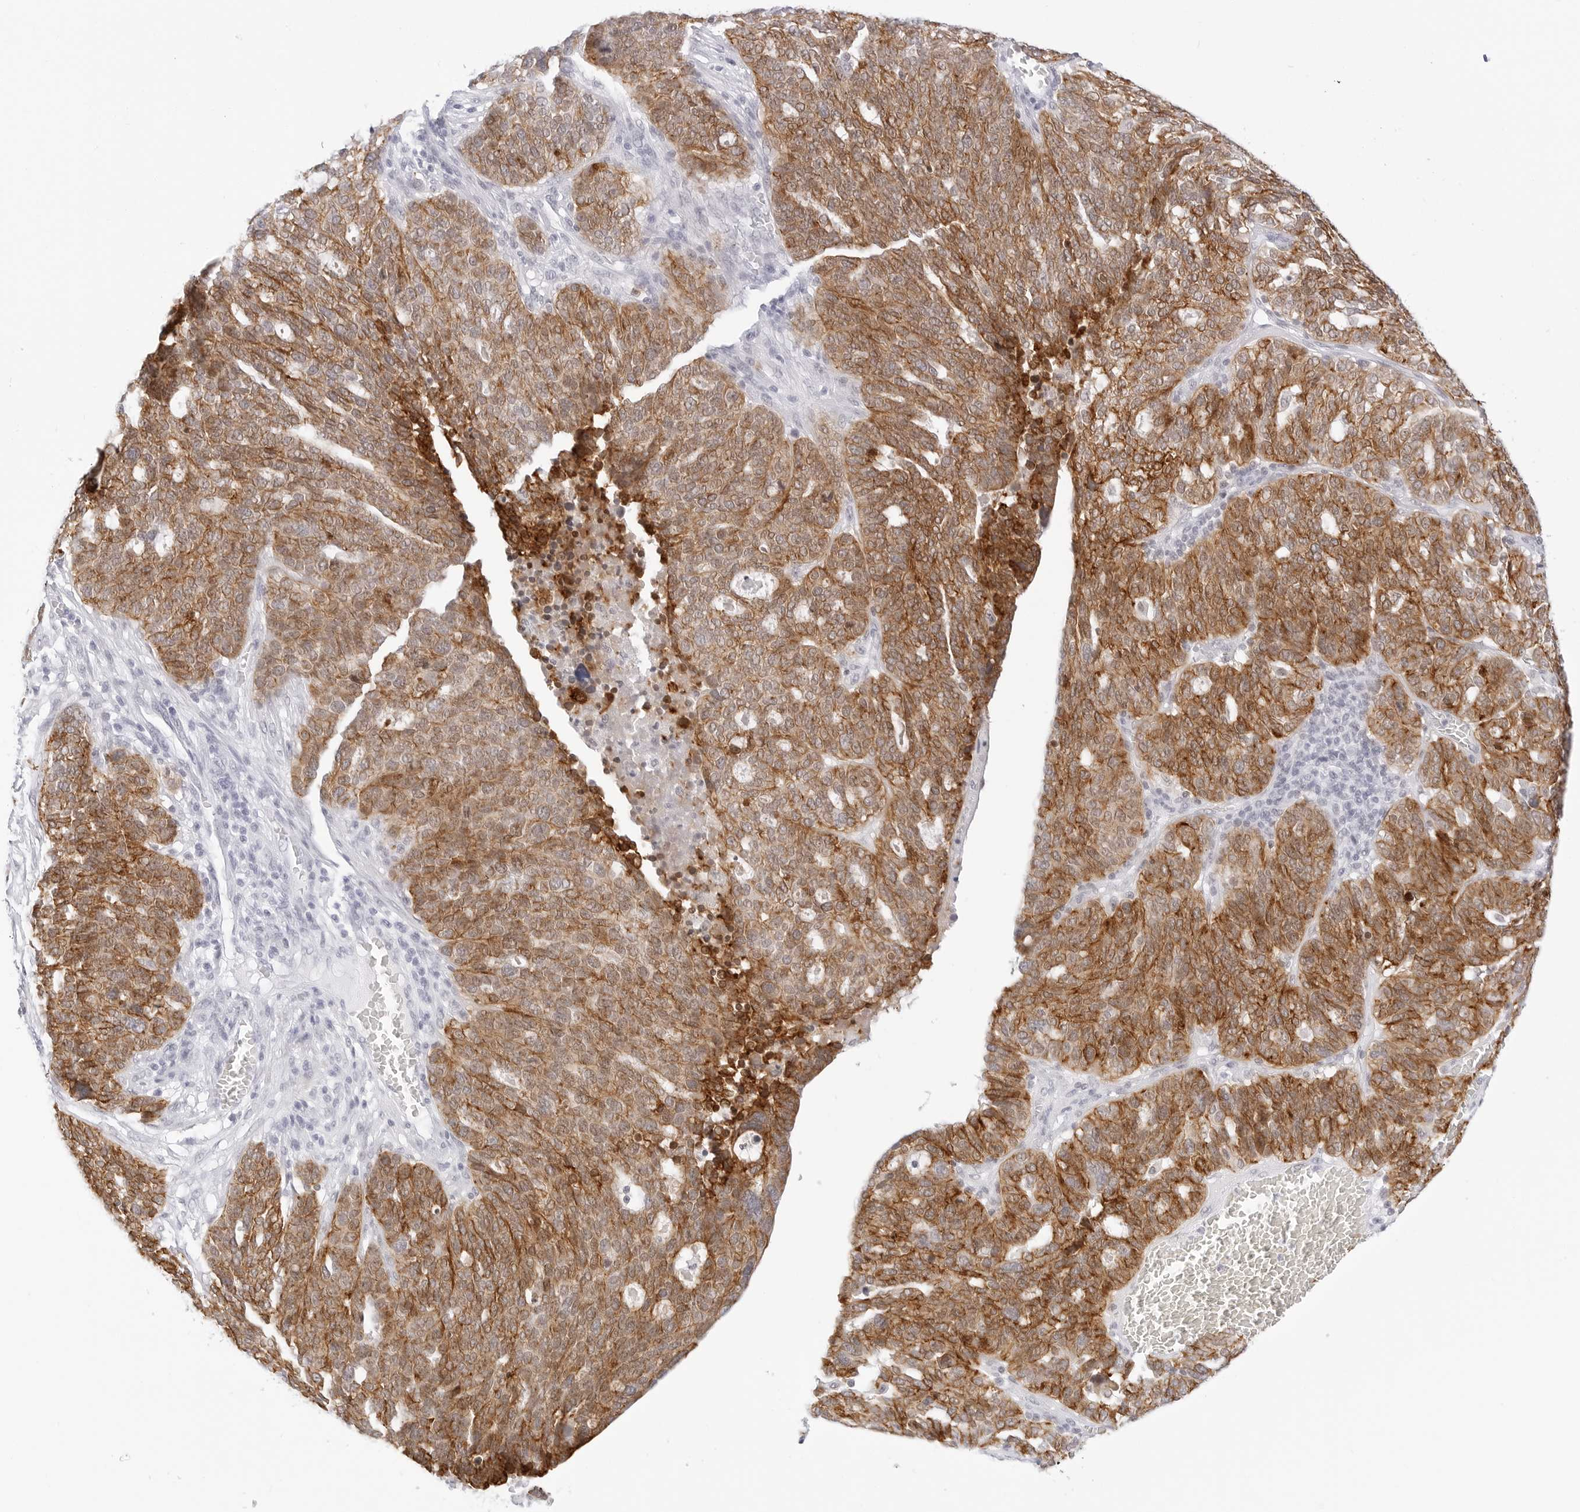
{"staining": {"intensity": "moderate", "quantity": ">75%", "location": "cytoplasmic/membranous"}, "tissue": "ovarian cancer", "cell_type": "Tumor cells", "image_type": "cancer", "snomed": [{"axis": "morphology", "description": "Cystadenocarcinoma, serous, NOS"}, {"axis": "topography", "description": "Ovary"}], "caption": "Immunohistochemistry photomicrograph of neoplastic tissue: ovarian serous cystadenocarcinoma stained using IHC demonstrates medium levels of moderate protein expression localized specifically in the cytoplasmic/membranous of tumor cells, appearing as a cytoplasmic/membranous brown color.", "gene": "CDH1", "patient": {"sex": "female", "age": 59}}